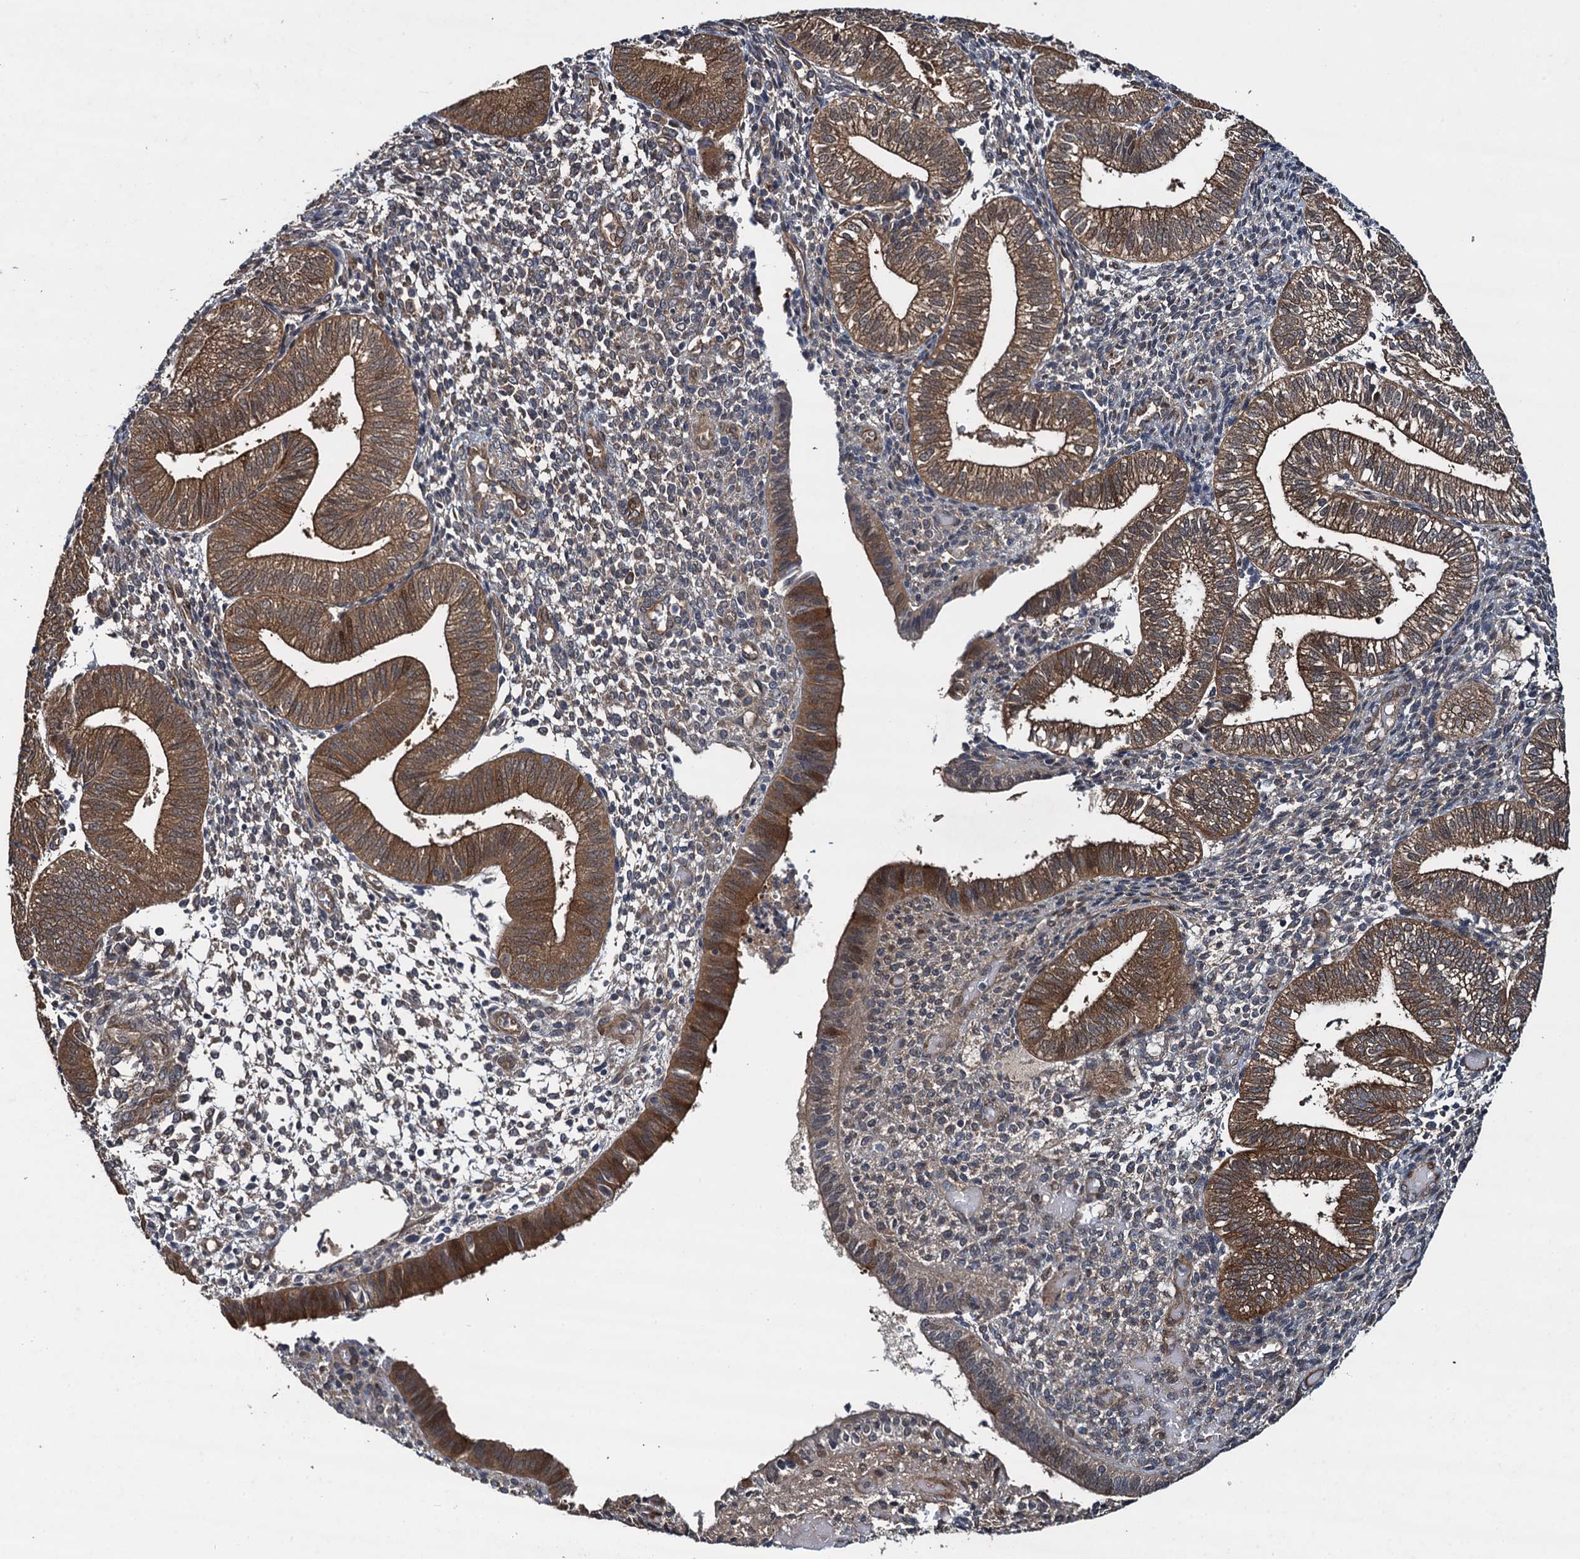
{"staining": {"intensity": "moderate", "quantity": ">75%", "location": "cytoplasmic/membranous"}, "tissue": "endometrium", "cell_type": "Cells in endometrial stroma", "image_type": "normal", "snomed": [{"axis": "morphology", "description": "Normal tissue, NOS"}, {"axis": "topography", "description": "Endometrium"}], "caption": "Protein analysis of unremarkable endometrium demonstrates moderate cytoplasmic/membranous positivity in approximately >75% of cells in endometrial stroma. Immunohistochemistry stains the protein in brown and the nuclei are stained blue.", "gene": "RHOBTB1", "patient": {"sex": "female", "age": 34}}